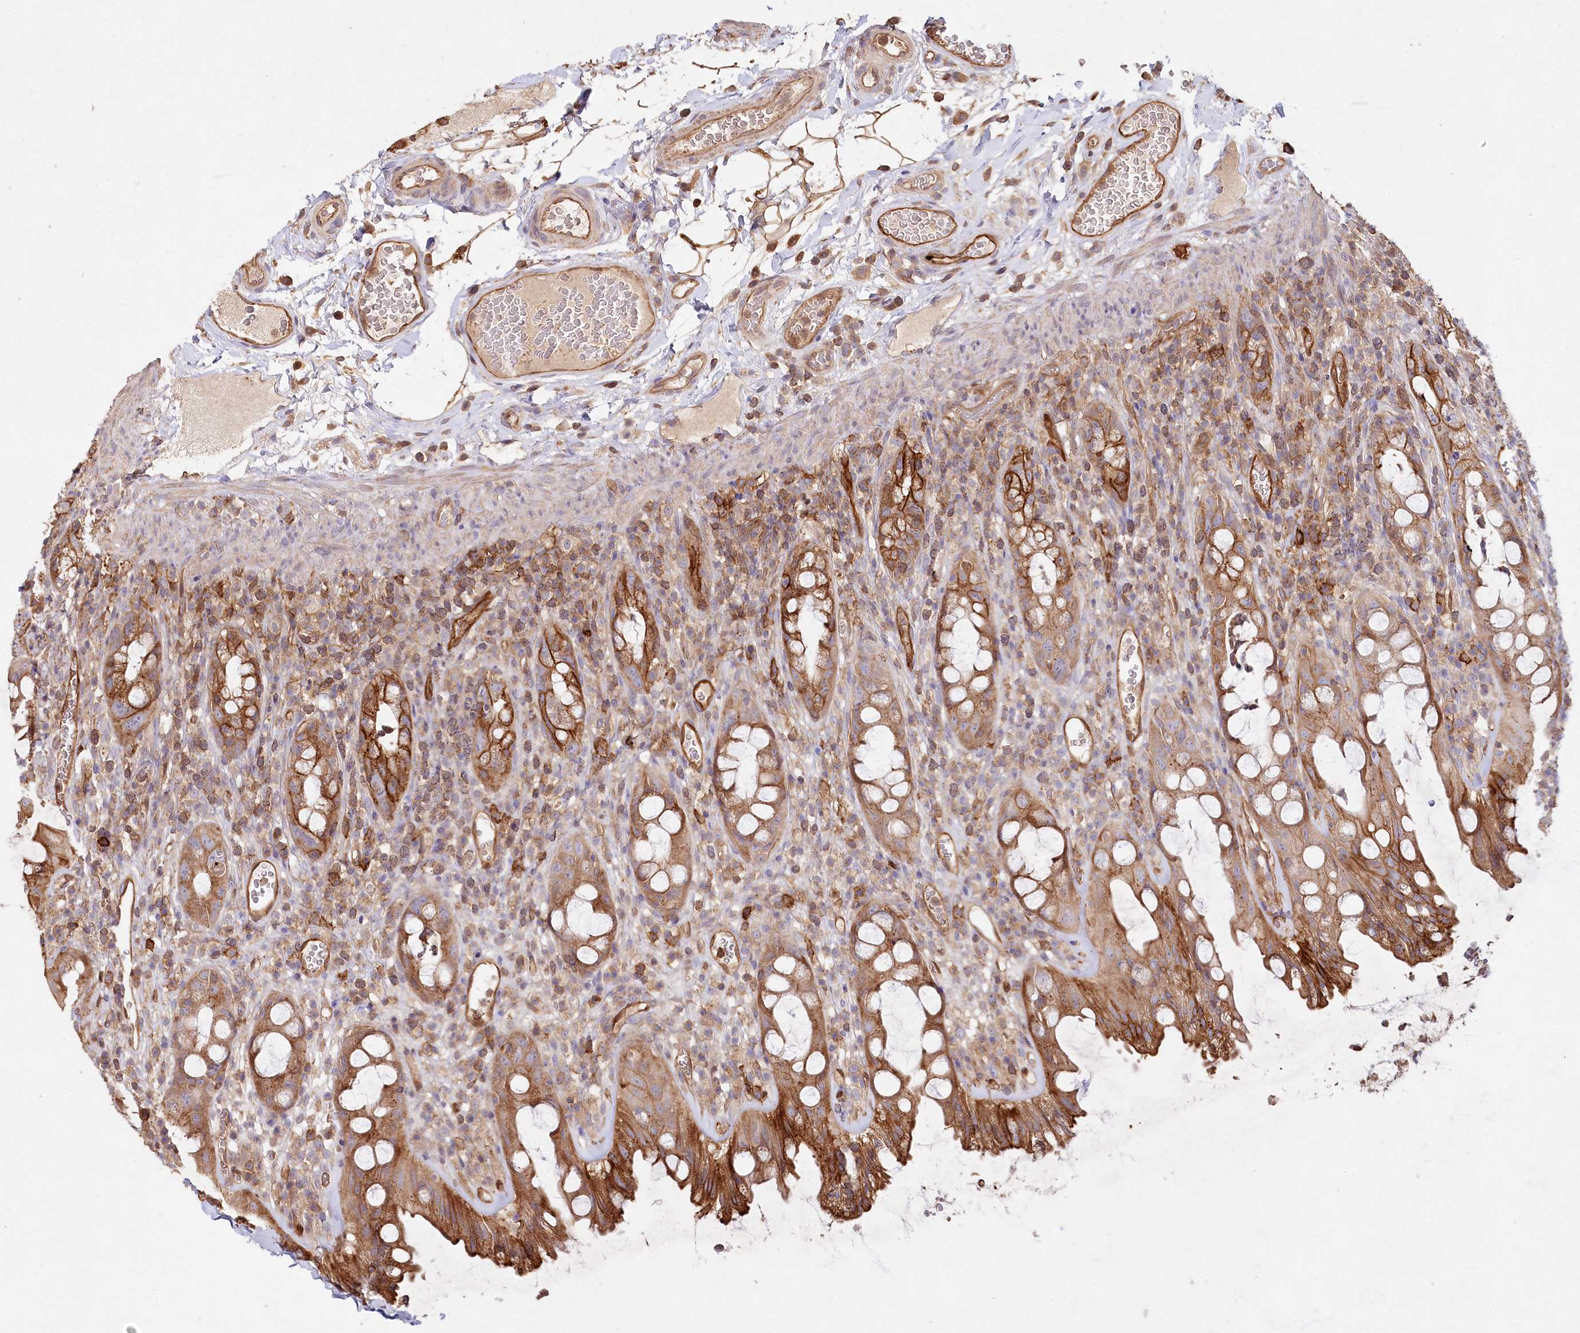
{"staining": {"intensity": "moderate", "quantity": ">75%", "location": "cytoplasmic/membranous"}, "tissue": "rectum", "cell_type": "Glandular cells", "image_type": "normal", "snomed": [{"axis": "morphology", "description": "Normal tissue, NOS"}, {"axis": "topography", "description": "Rectum"}], "caption": "Glandular cells reveal medium levels of moderate cytoplasmic/membranous expression in about >75% of cells in unremarkable rectum. The protein is stained brown, and the nuclei are stained in blue (DAB IHC with brightfield microscopy, high magnification).", "gene": "RBP5", "patient": {"sex": "female", "age": 57}}